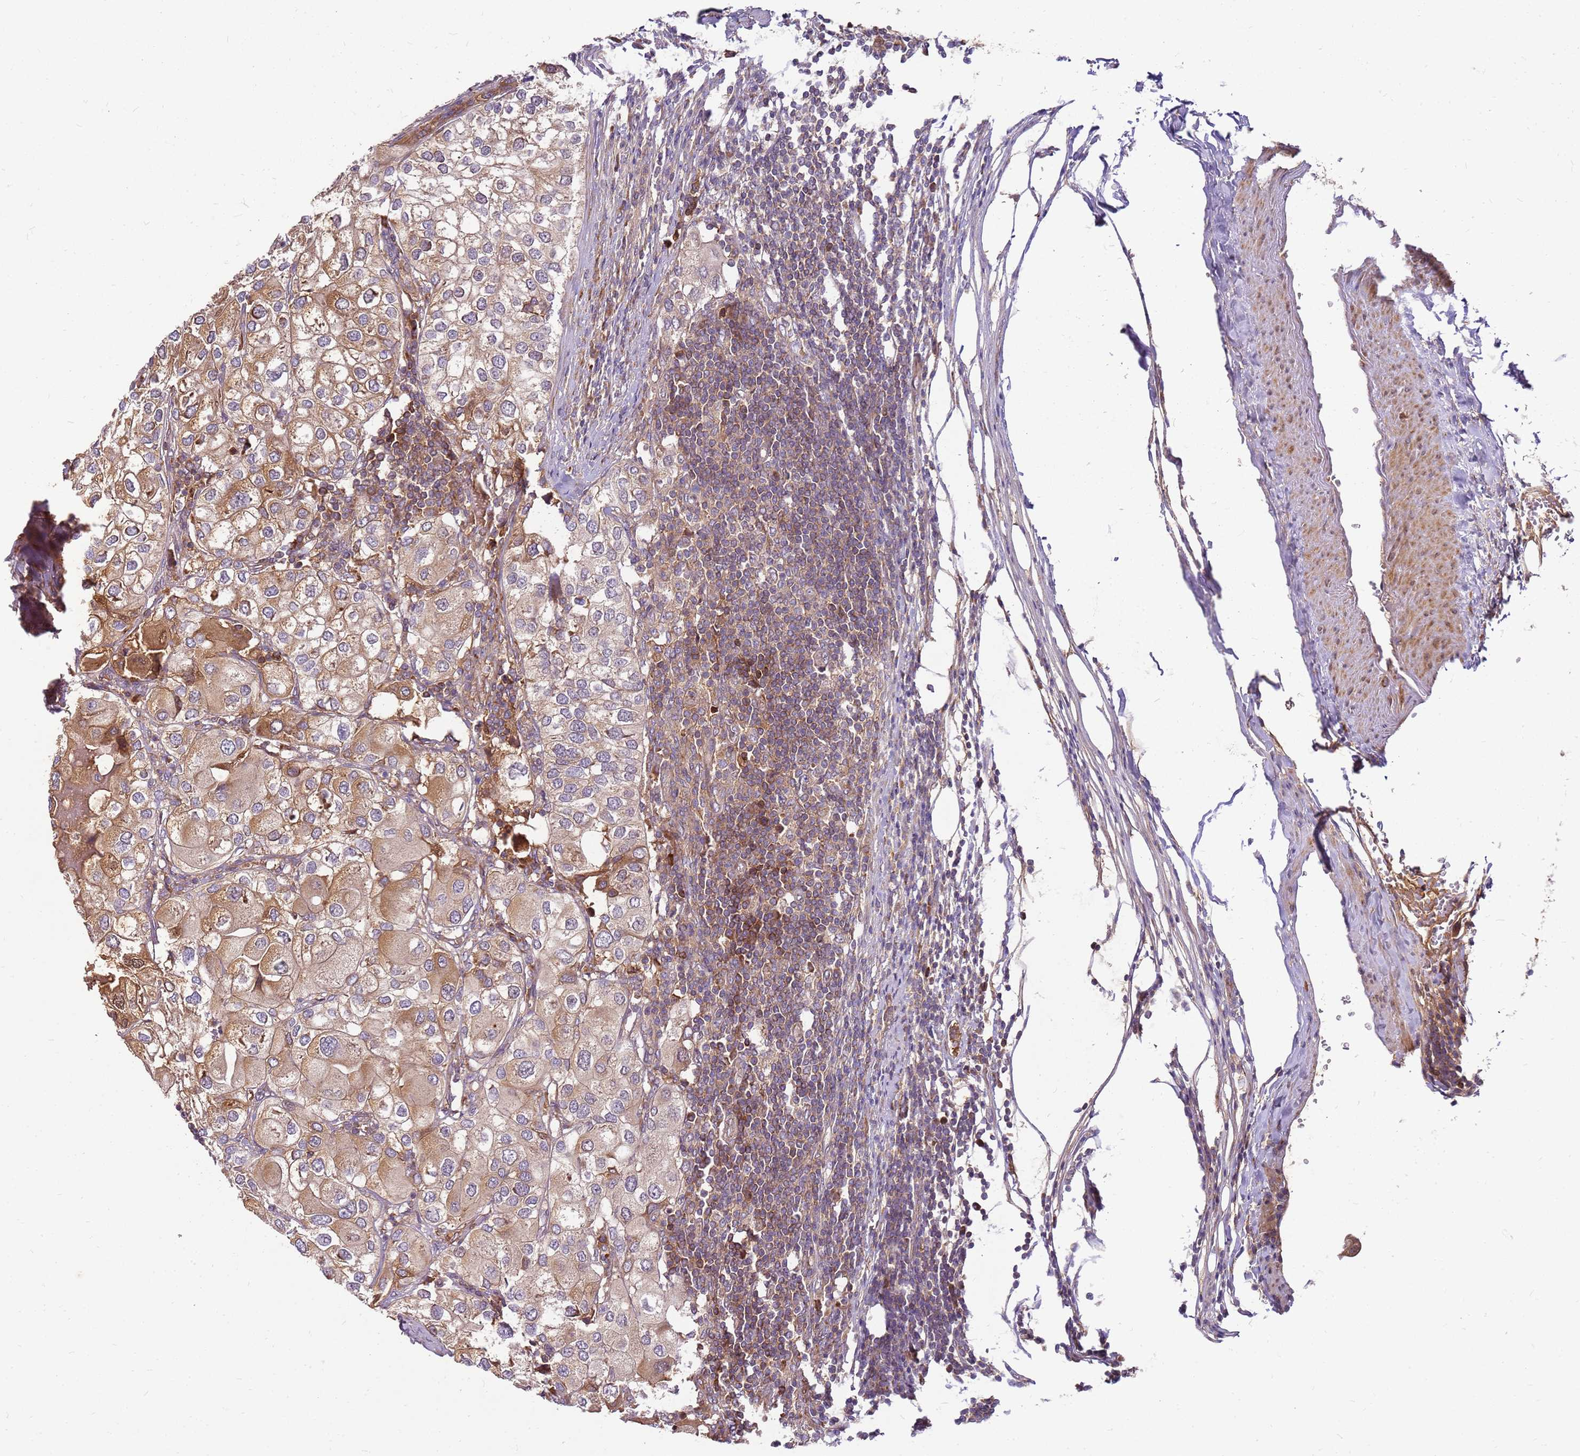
{"staining": {"intensity": "moderate", "quantity": "25%-75%", "location": "cytoplasmic/membranous"}, "tissue": "urothelial cancer", "cell_type": "Tumor cells", "image_type": "cancer", "snomed": [{"axis": "morphology", "description": "Urothelial carcinoma, High grade"}, {"axis": "topography", "description": "Urinary bladder"}], "caption": "Tumor cells exhibit moderate cytoplasmic/membranous positivity in approximately 25%-75% of cells in urothelial cancer.", "gene": "CCDC159", "patient": {"sex": "male", "age": 64}}